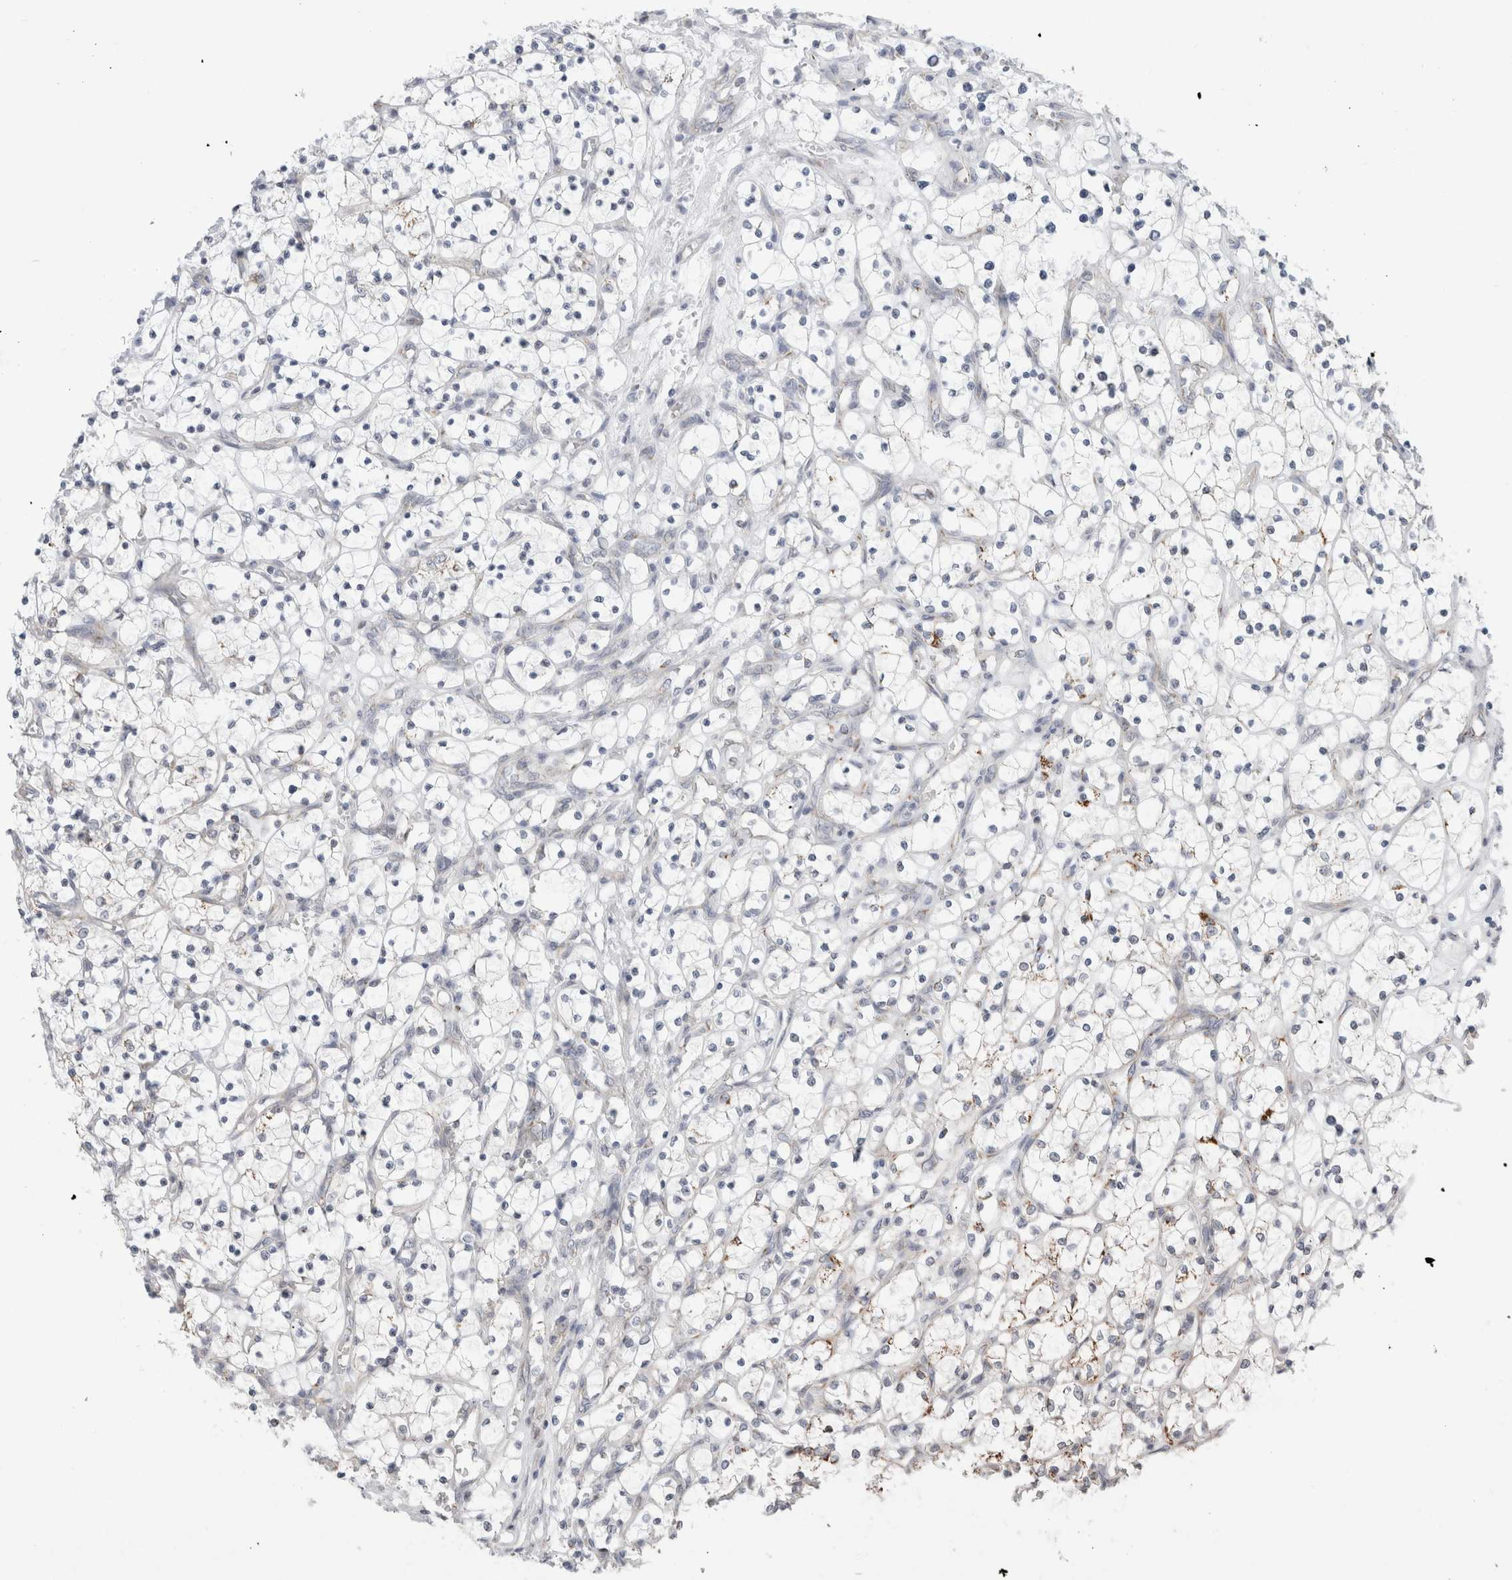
{"staining": {"intensity": "moderate", "quantity": "<25%", "location": "cytoplasmic/membranous"}, "tissue": "renal cancer", "cell_type": "Tumor cells", "image_type": "cancer", "snomed": [{"axis": "morphology", "description": "Adenocarcinoma, NOS"}, {"axis": "topography", "description": "Kidney"}], "caption": "IHC (DAB (3,3'-diaminobenzidine)) staining of renal cancer (adenocarcinoma) reveals moderate cytoplasmic/membranous protein positivity in about <25% of tumor cells. The staining is performed using DAB brown chromogen to label protein expression. The nuclei are counter-stained blue using hematoxylin.", "gene": "FAHD1", "patient": {"sex": "female", "age": 69}}